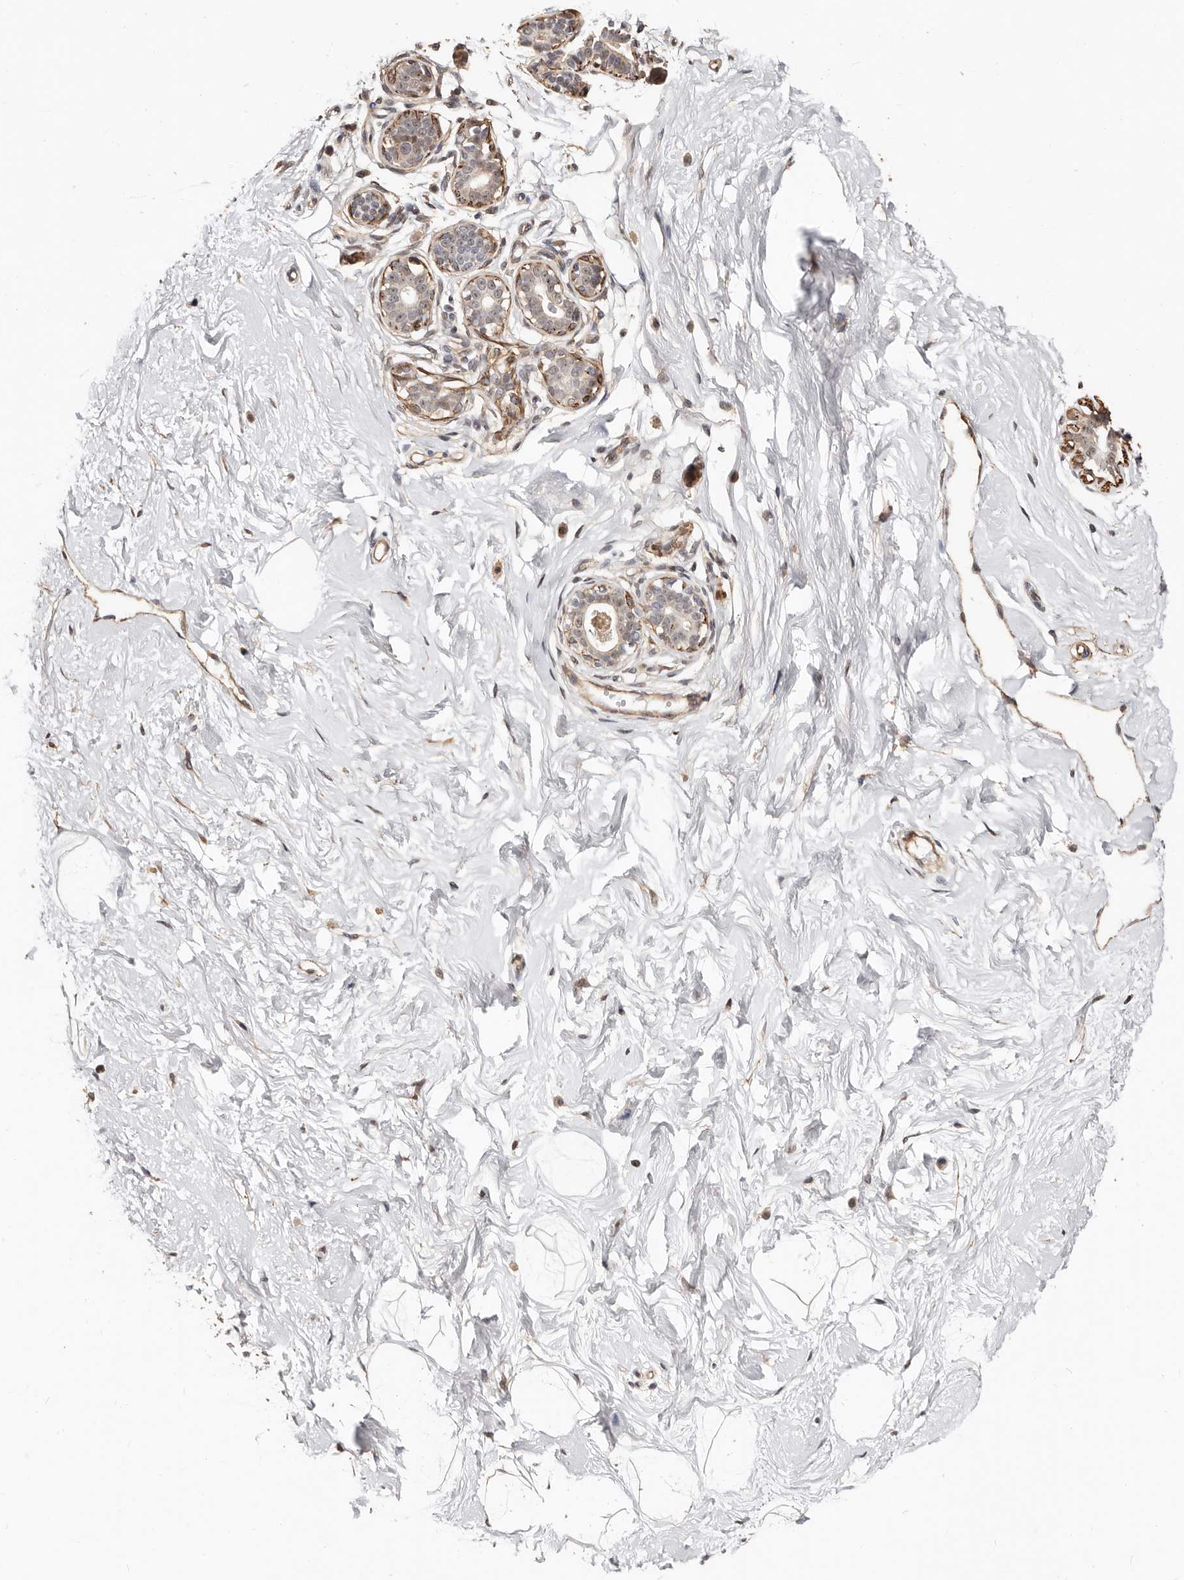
{"staining": {"intensity": "moderate", "quantity": "25%-75%", "location": "cytoplasmic/membranous"}, "tissue": "breast", "cell_type": "Adipocytes", "image_type": "normal", "snomed": [{"axis": "morphology", "description": "Normal tissue, NOS"}, {"axis": "morphology", "description": "Adenoma, NOS"}, {"axis": "topography", "description": "Breast"}], "caption": "Normal breast reveals moderate cytoplasmic/membranous staining in approximately 25%-75% of adipocytes.", "gene": "TRIP13", "patient": {"sex": "female", "age": 23}}